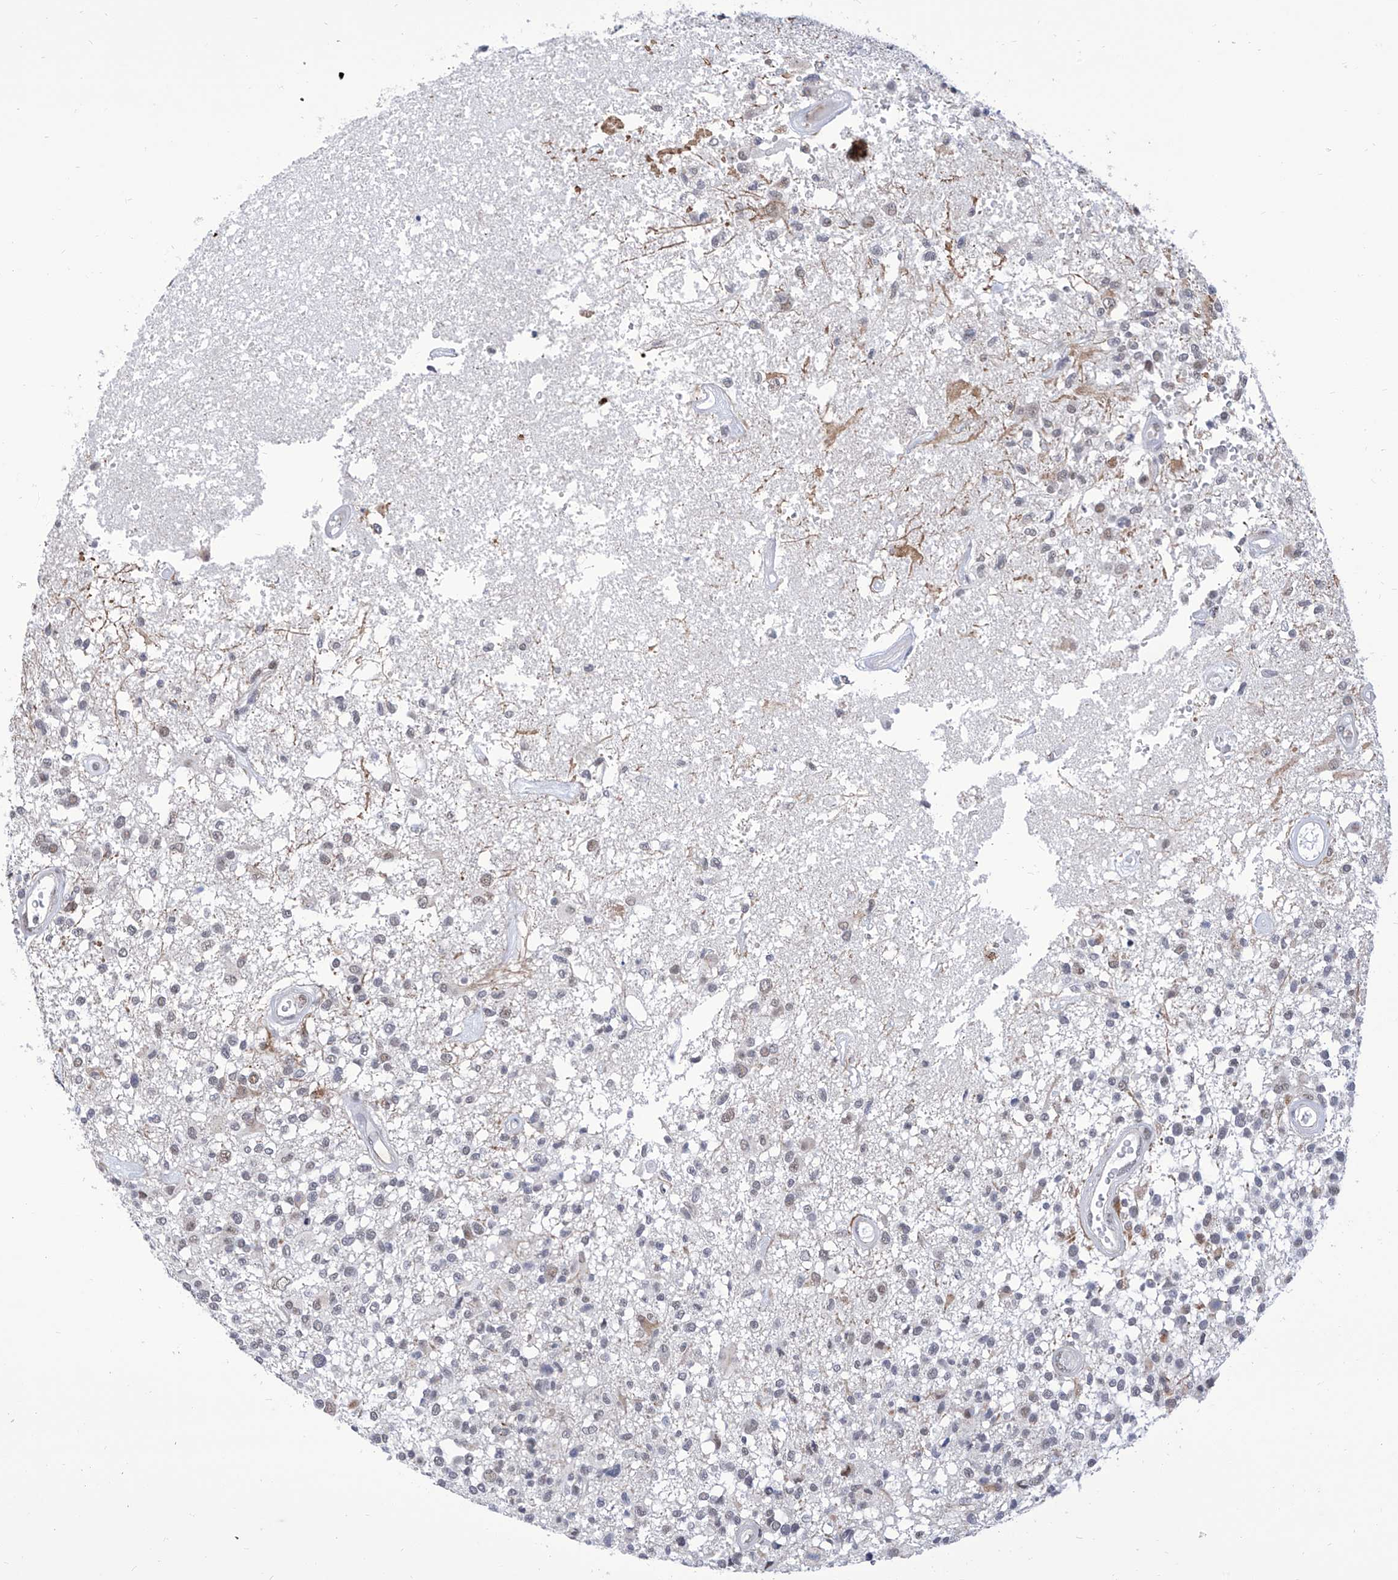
{"staining": {"intensity": "negative", "quantity": "none", "location": "none"}, "tissue": "glioma", "cell_type": "Tumor cells", "image_type": "cancer", "snomed": [{"axis": "morphology", "description": "Glioma, malignant, High grade"}, {"axis": "morphology", "description": "Glioblastoma, NOS"}, {"axis": "topography", "description": "Brain"}], "caption": "The micrograph demonstrates no staining of tumor cells in glioma. (DAB (3,3'-diaminobenzidine) immunohistochemistry (IHC), high magnification).", "gene": "SART1", "patient": {"sex": "male", "age": 60}}